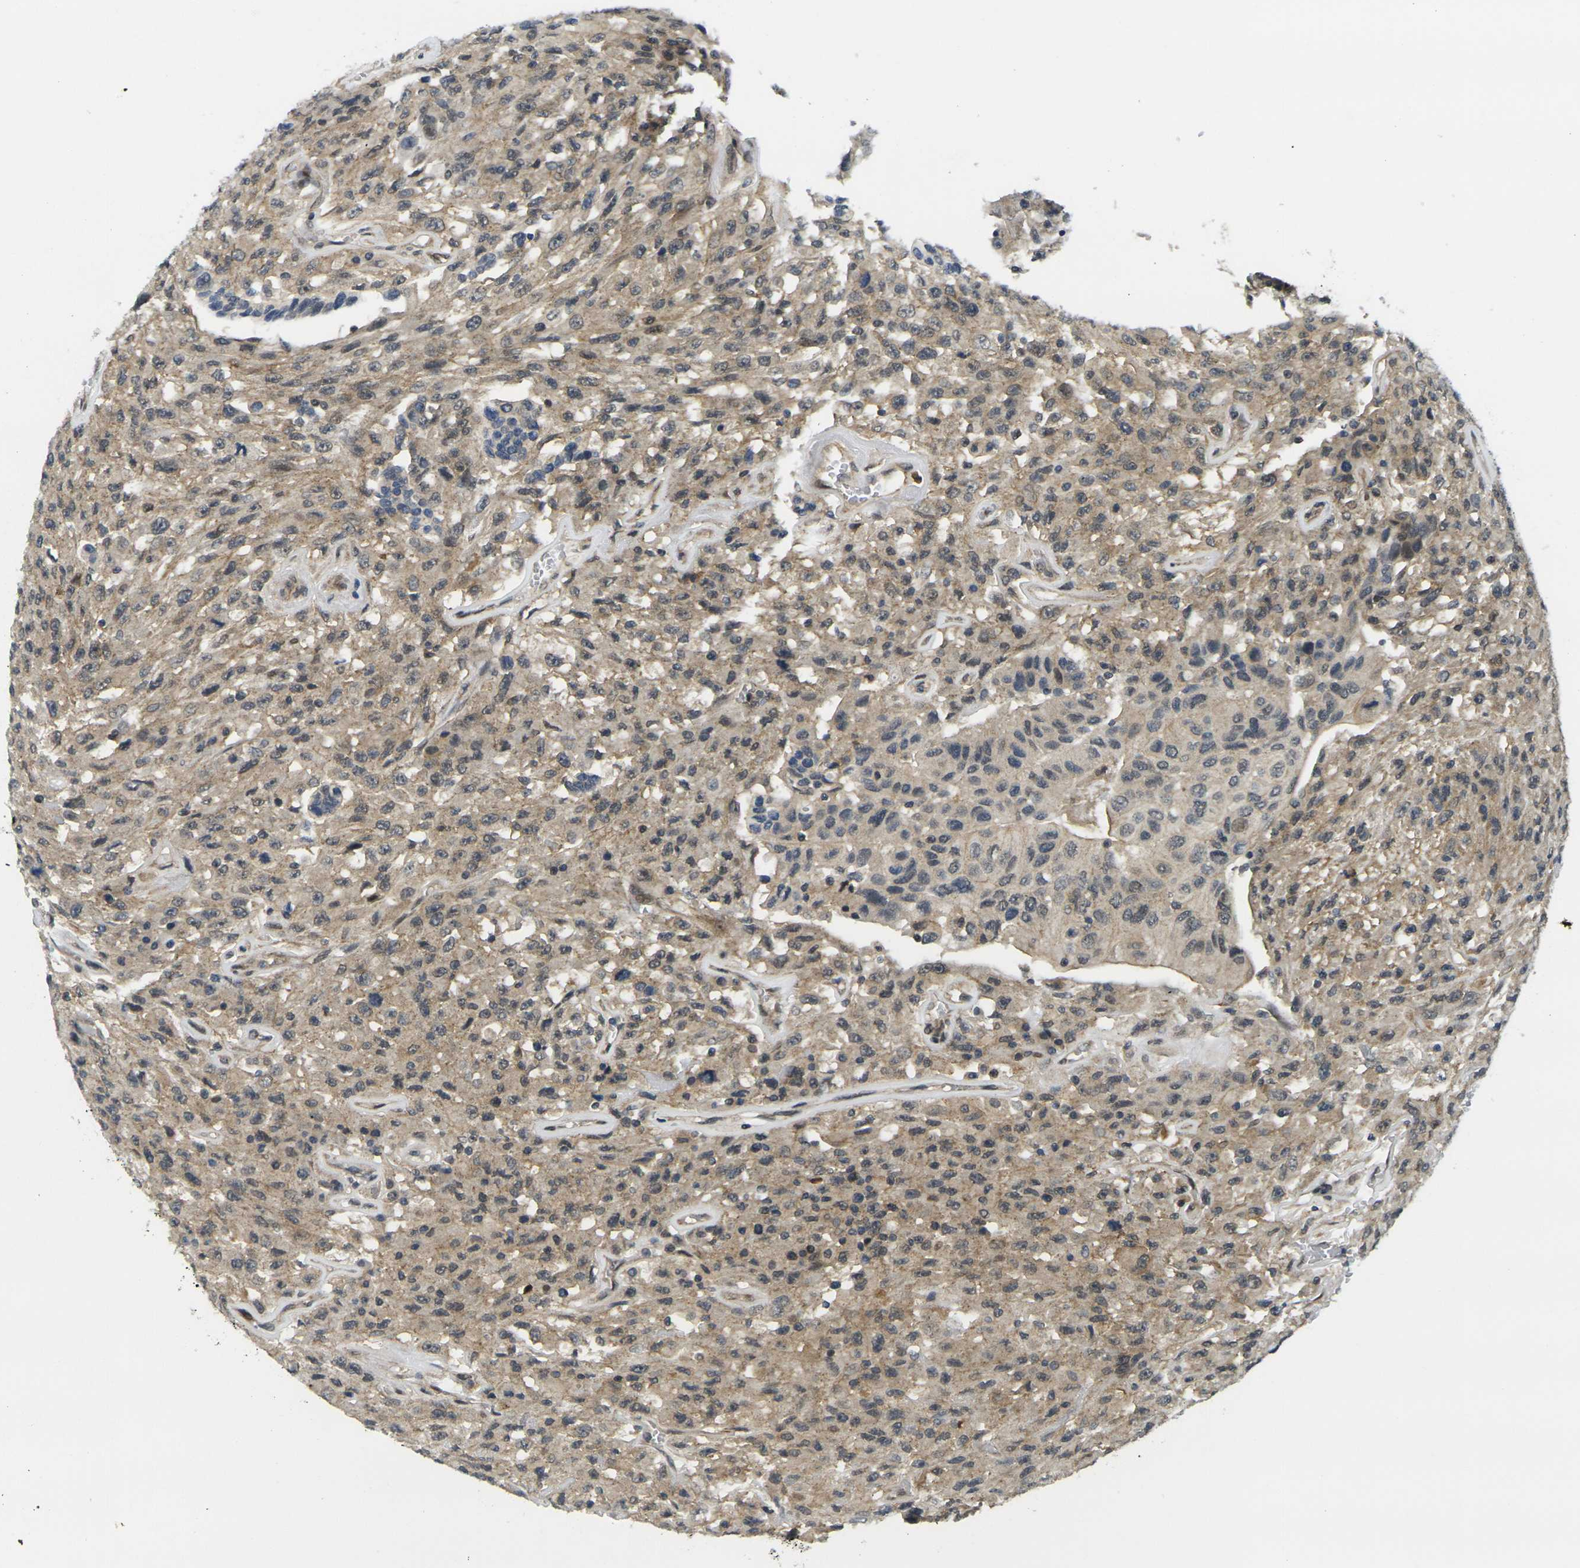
{"staining": {"intensity": "weak", "quantity": "25%-75%", "location": "cytoplasmic/membranous"}, "tissue": "urothelial cancer", "cell_type": "Tumor cells", "image_type": "cancer", "snomed": [{"axis": "morphology", "description": "Urothelial carcinoma, High grade"}, {"axis": "topography", "description": "Urinary bladder"}], "caption": "Protein expression by immunohistochemistry (IHC) displays weak cytoplasmic/membranous expression in approximately 25%-75% of tumor cells in high-grade urothelial carcinoma.", "gene": "KCTD10", "patient": {"sex": "male", "age": 66}}